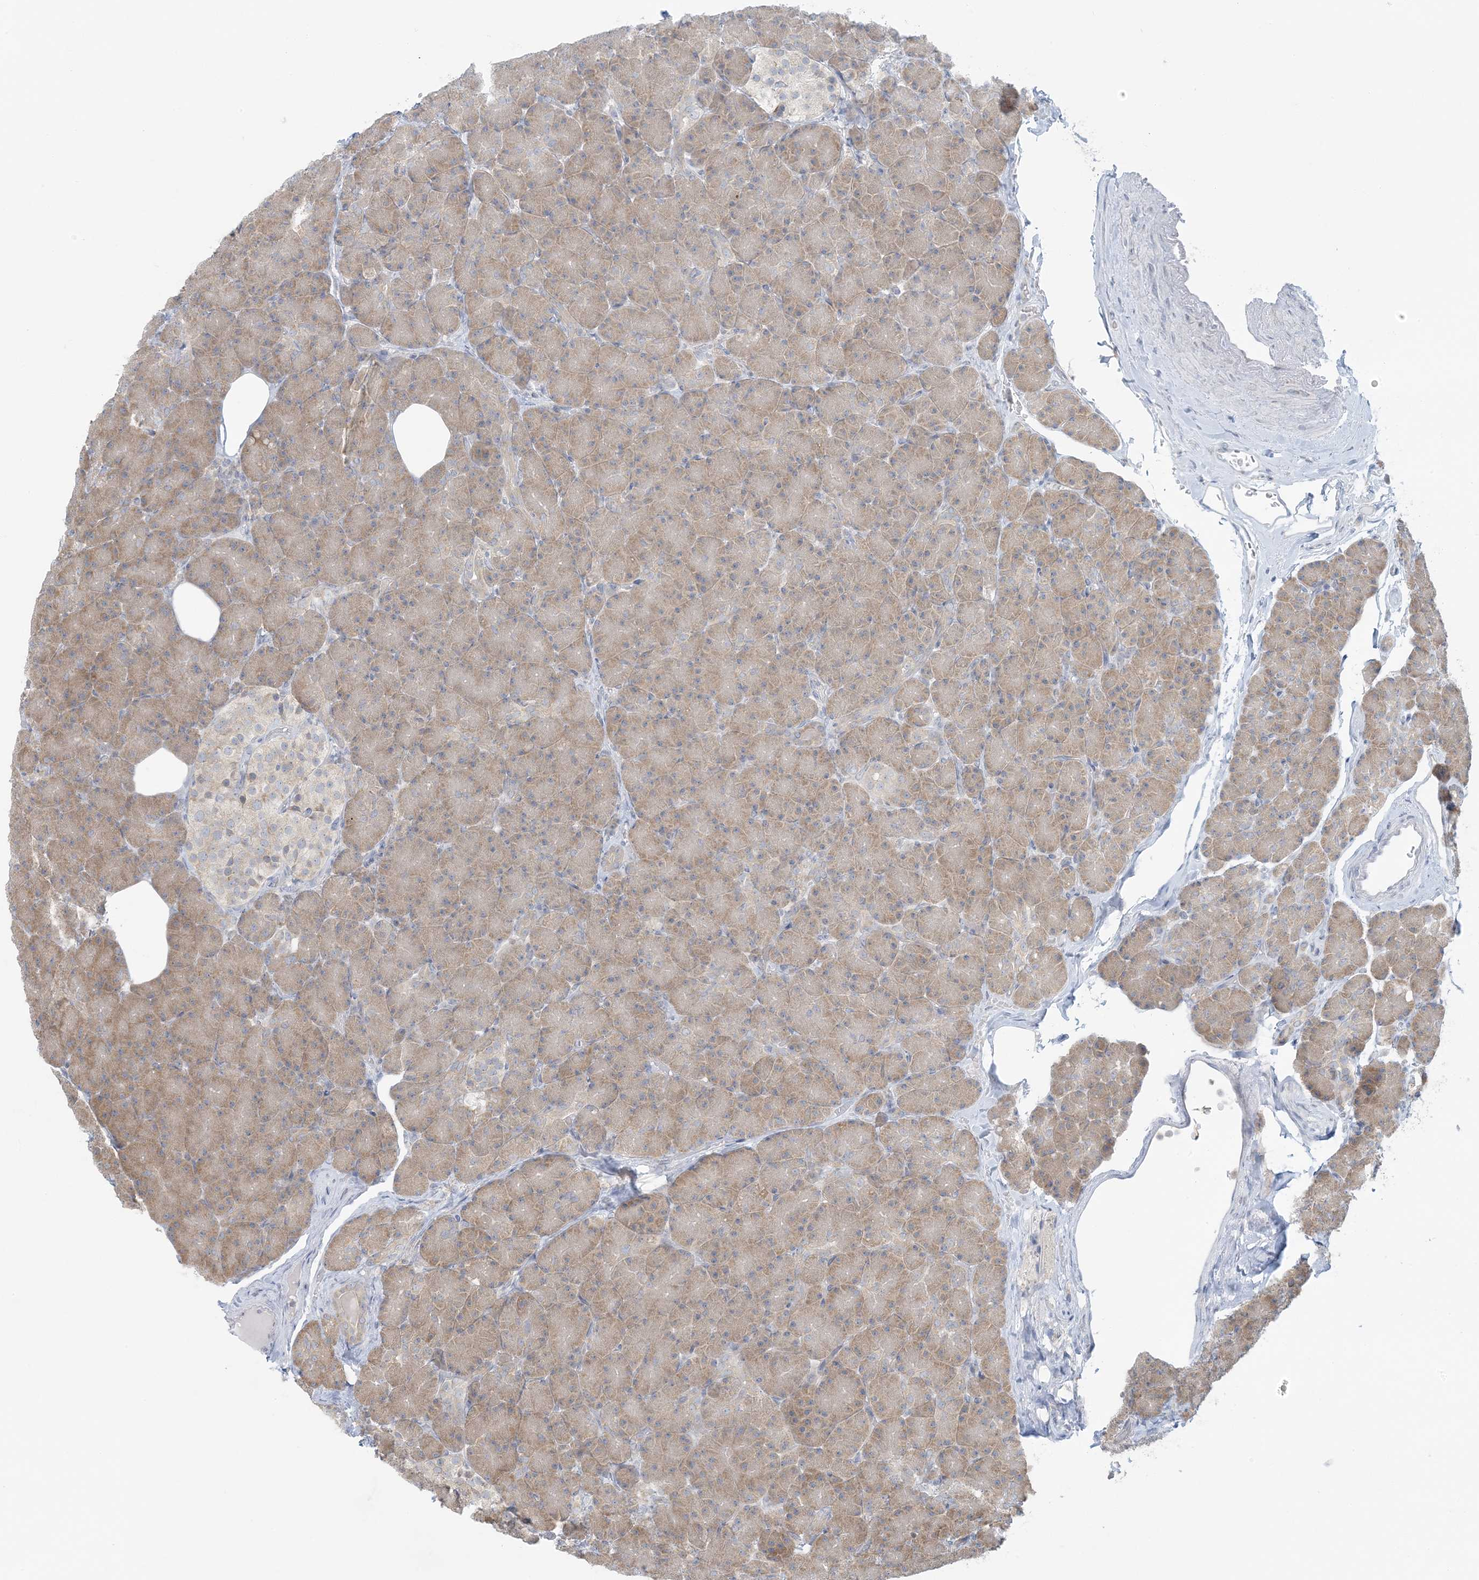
{"staining": {"intensity": "moderate", "quantity": ">75%", "location": "cytoplasmic/membranous"}, "tissue": "pancreas", "cell_type": "Exocrine glandular cells", "image_type": "normal", "snomed": [{"axis": "morphology", "description": "Normal tissue, NOS"}, {"axis": "topography", "description": "Pancreas"}], "caption": "Immunohistochemistry image of benign pancreas: human pancreas stained using immunohistochemistry shows medium levels of moderate protein expression localized specifically in the cytoplasmic/membranous of exocrine glandular cells, appearing as a cytoplasmic/membranous brown color.", "gene": "EEFSEC", "patient": {"sex": "female", "age": 43}}